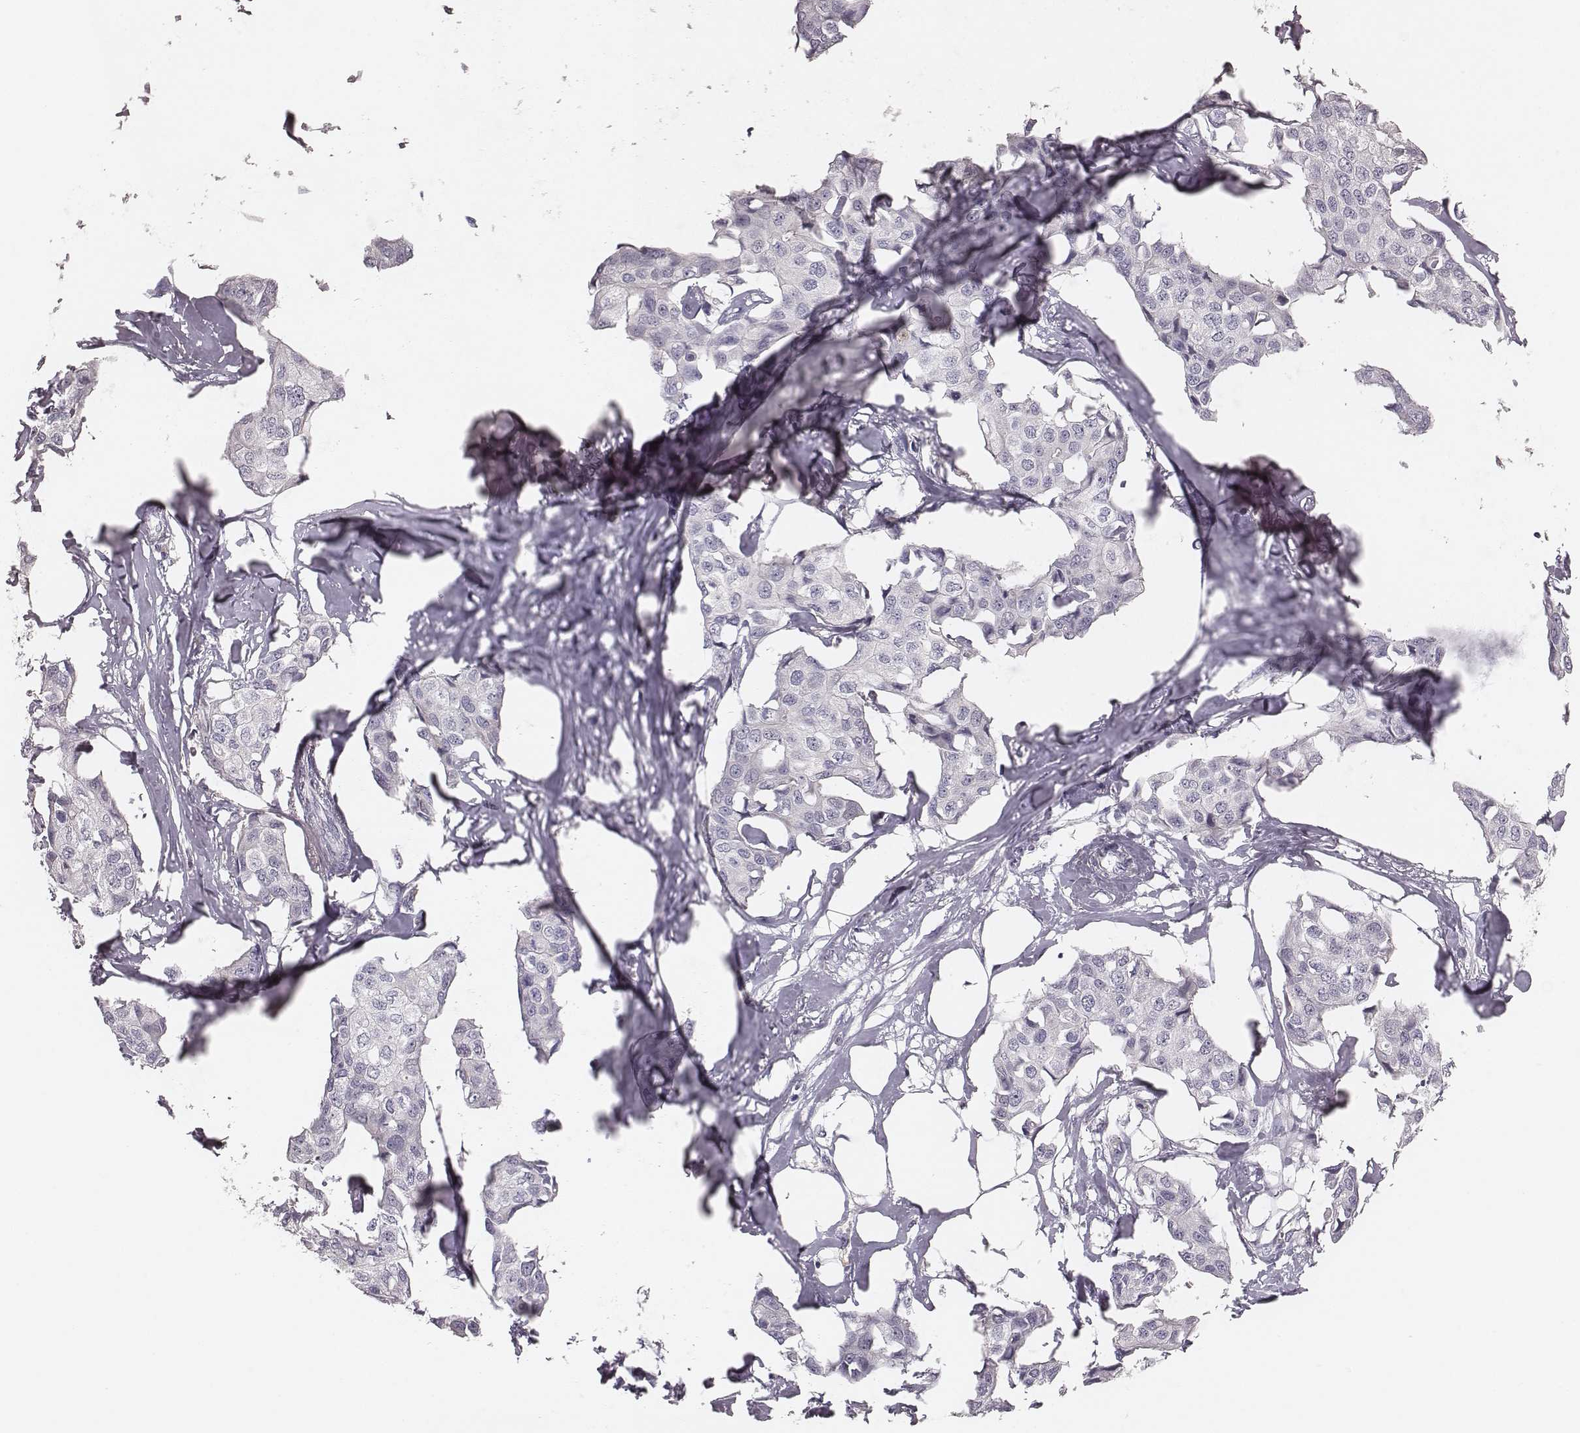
{"staining": {"intensity": "negative", "quantity": "none", "location": "none"}, "tissue": "breast cancer", "cell_type": "Tumor cells", "image_type": "cancer", "snomed": [{"axis": "morphology", "description": "Duct carcinoma"}, {"axis": "topography", "description": "Breast"}], "caption": "A micrograph of invasive ductal carcinoma (breast) stained for a protein demonstrates no brown staining in tumor cells.", "gene": "SDCBP2", "patient": {"sex": "female", "age": 80}}